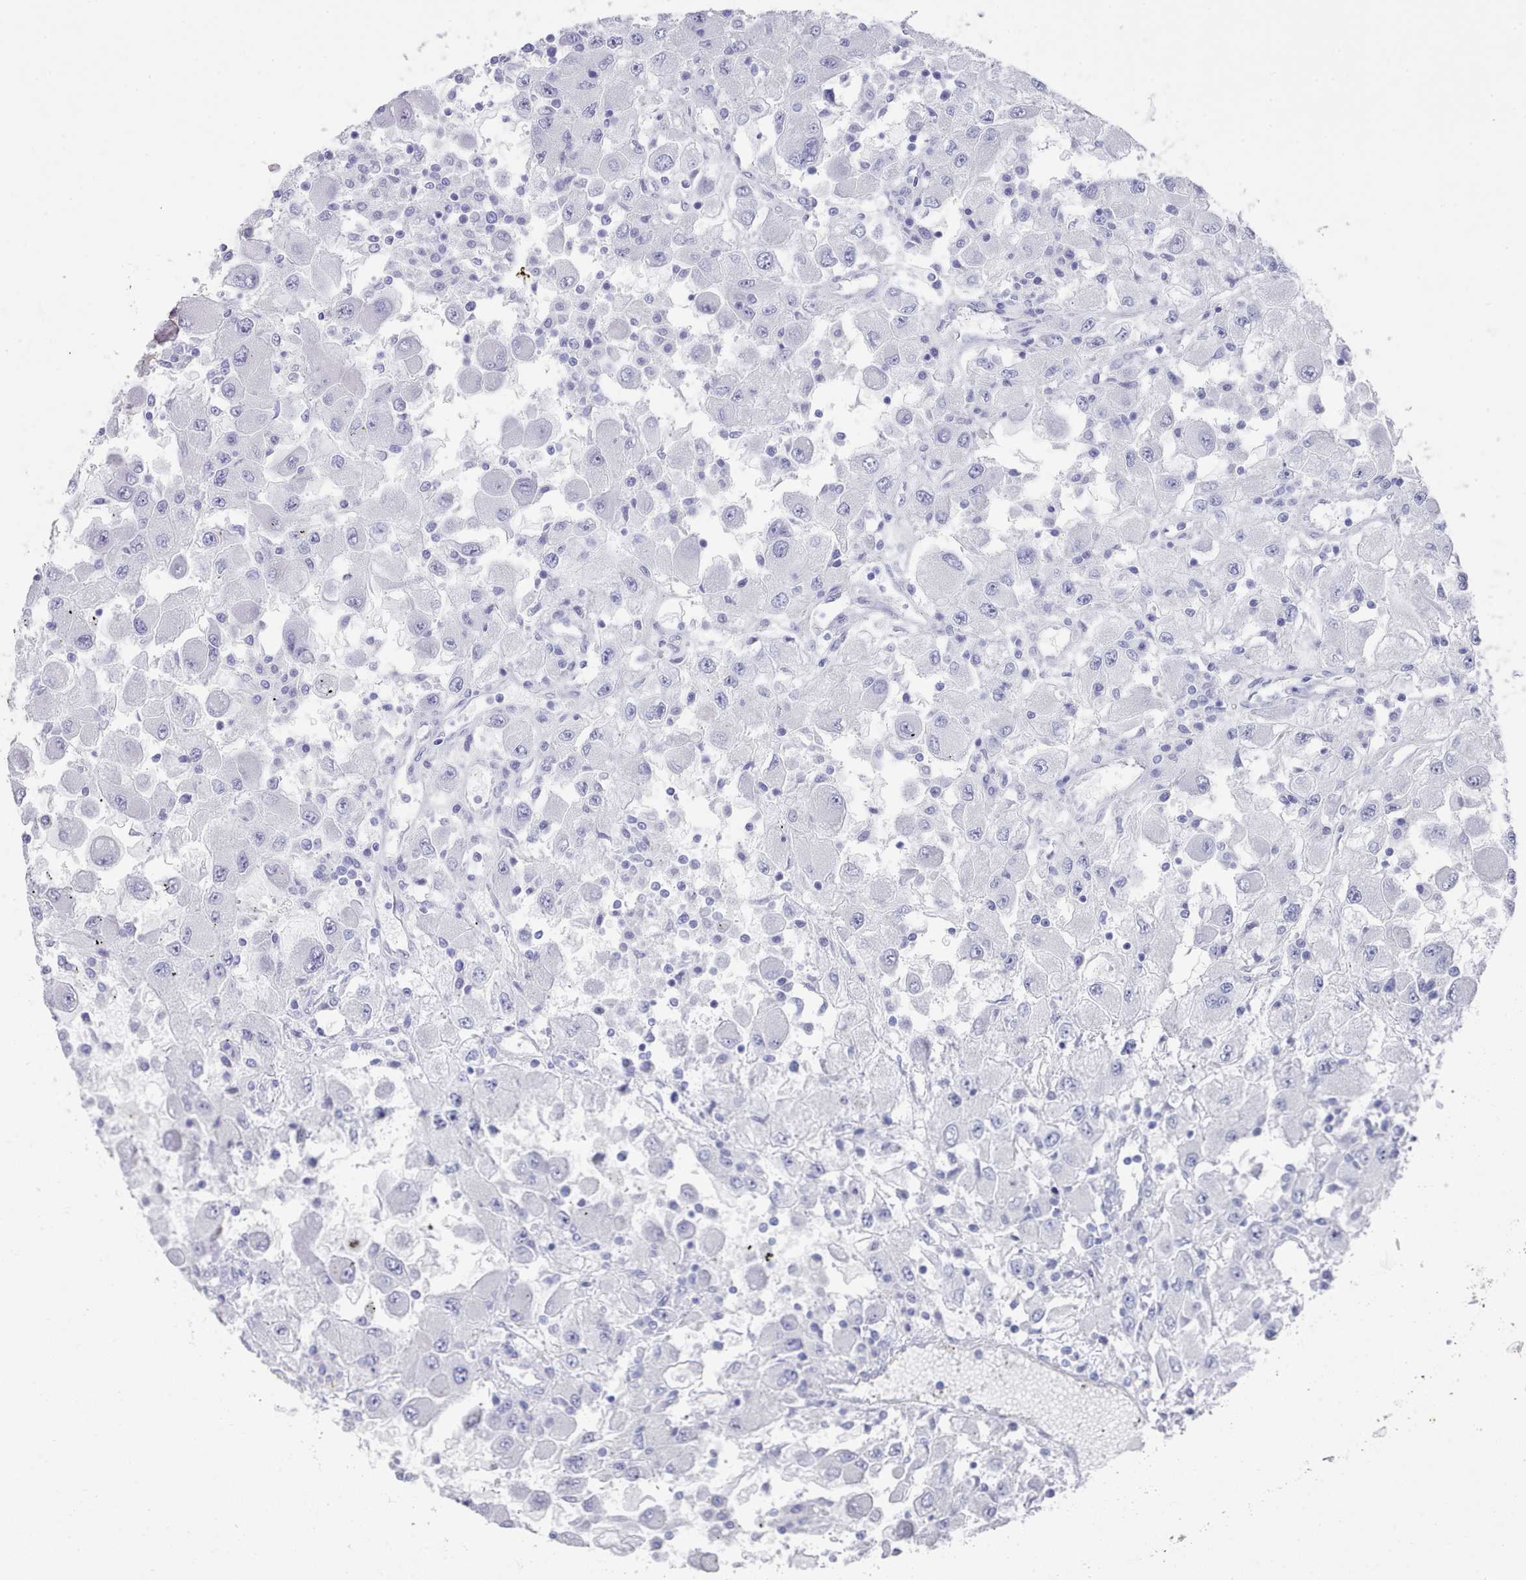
{"staining": {"intensity": "negative", "quantity": "none", "location": "none"}, "tissue": "renal cancer", "cell_type": "Tumor cells", "image_type": "cancer", "snomed": [{"axis": "morphology", "description": "Adenocarcinoma, NOS"}, {"axis": "topography", "description": "Kidney"}], "caption": "Immunohistochemistry (IHC) histopathology image of neoplastic tissue: renal cancer stained with DAB shows no significant protein staining in tumor cells.", "gene": "LRRC37A", "patient": {"sex": "female", "age": 67}}